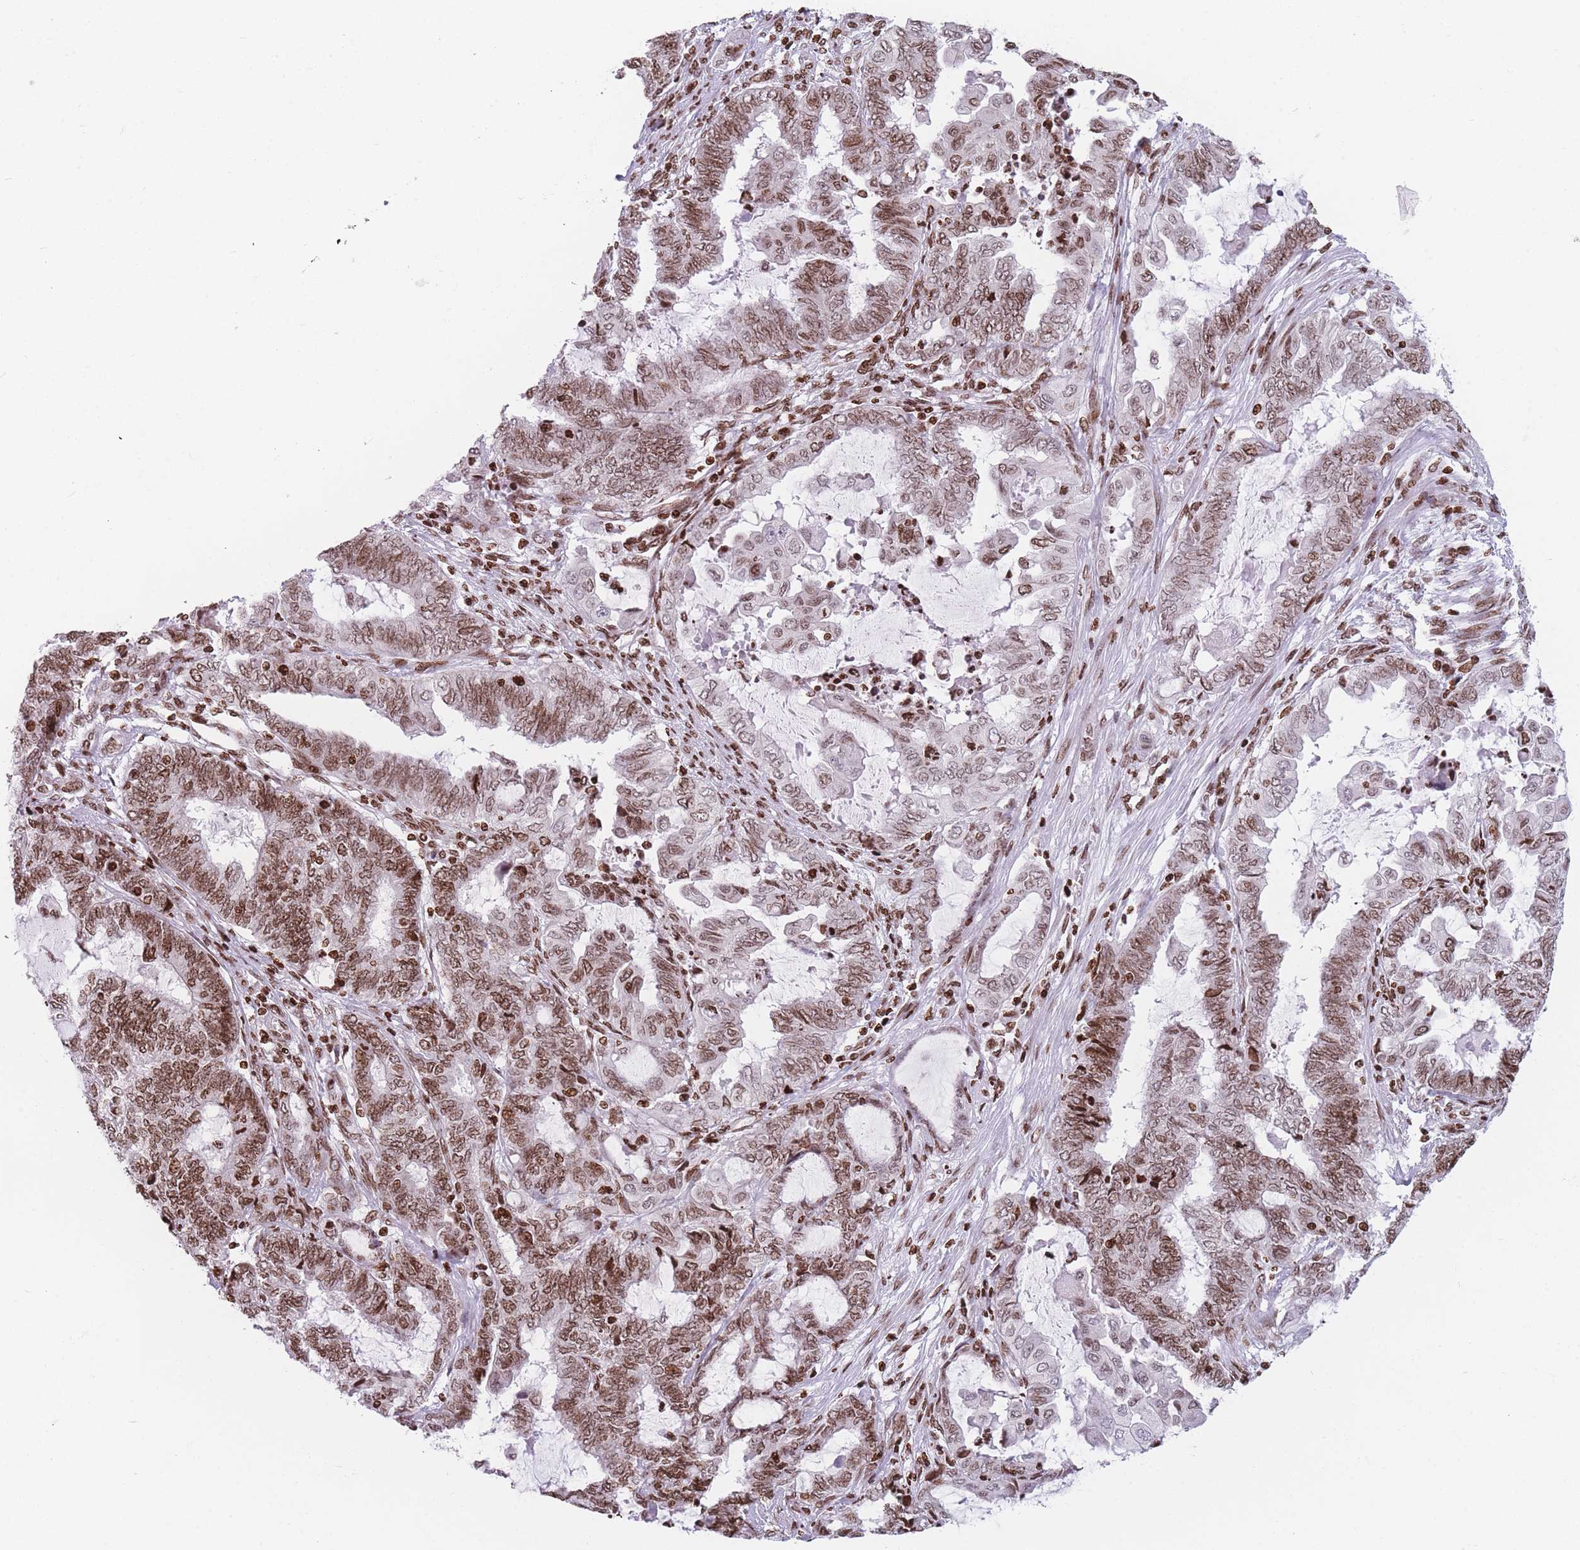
{"staining": {"intensity": "moderate", "quantity": ">75%", "location": "nuclear"}, "tissue": "endometrial cancer", "cell_type": "Tumor cells", "image_type": "cancer", "snomed": [{"axis": "morphology", "description": "Adenocarcinoma, NOS"}, {"axis": "topography", "description": "Uterus"}, {"axis": "topography", "description": "Endometrium"}], "caption": "A brown stain shows moderate nuclear positivity of a protein in adenocarcinoma (endometrial) tumor cells. (brown staining indicates protein expression, while blue staining denotes nuclei).", "gene": "AK9", "patient": {"sex": "female", "age": 70}}